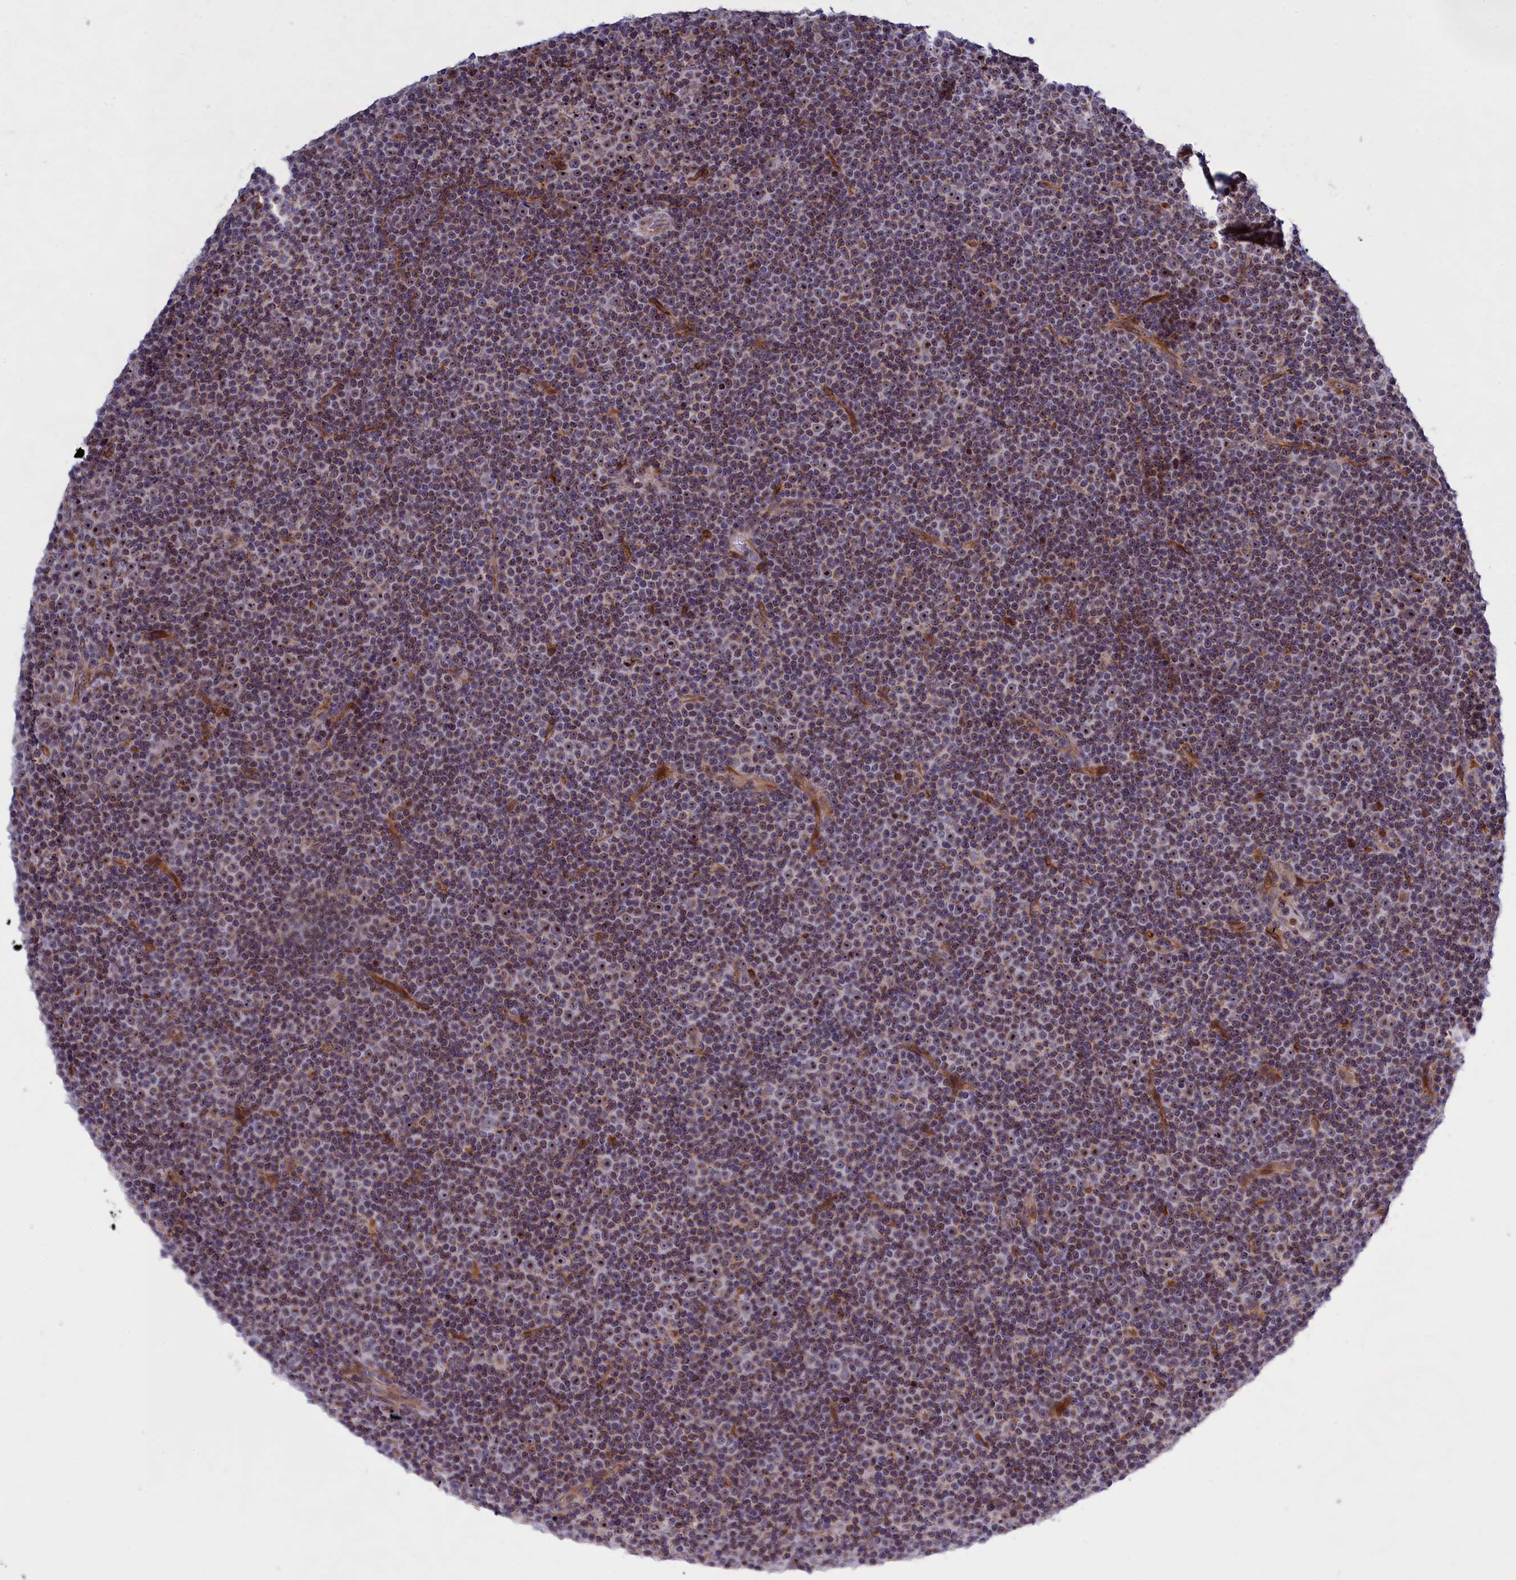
{"staining": {"intensity": "moderate", "quantity": "25%-75%", "location": "nuclear"}, "tissue": "lymphoma", "cell_type": "Tumor cells", "image_type": "cancer", "snomed": [{"axis": "morphology", "description": "Malignant lymphoma, non-Hodgkin's type, Low grade"}, {"axis": "topography", "description": "Lymph node"}], "caption": "Immunohistochemical staining of malignant lymphoma, non-Hodgkin's type (low-grade) displays medium levels of moderate nuclear expression in about 25%-75% of tumor cells.", "gene": "MPND", "patient": {"sex": "female", "age": 67}}